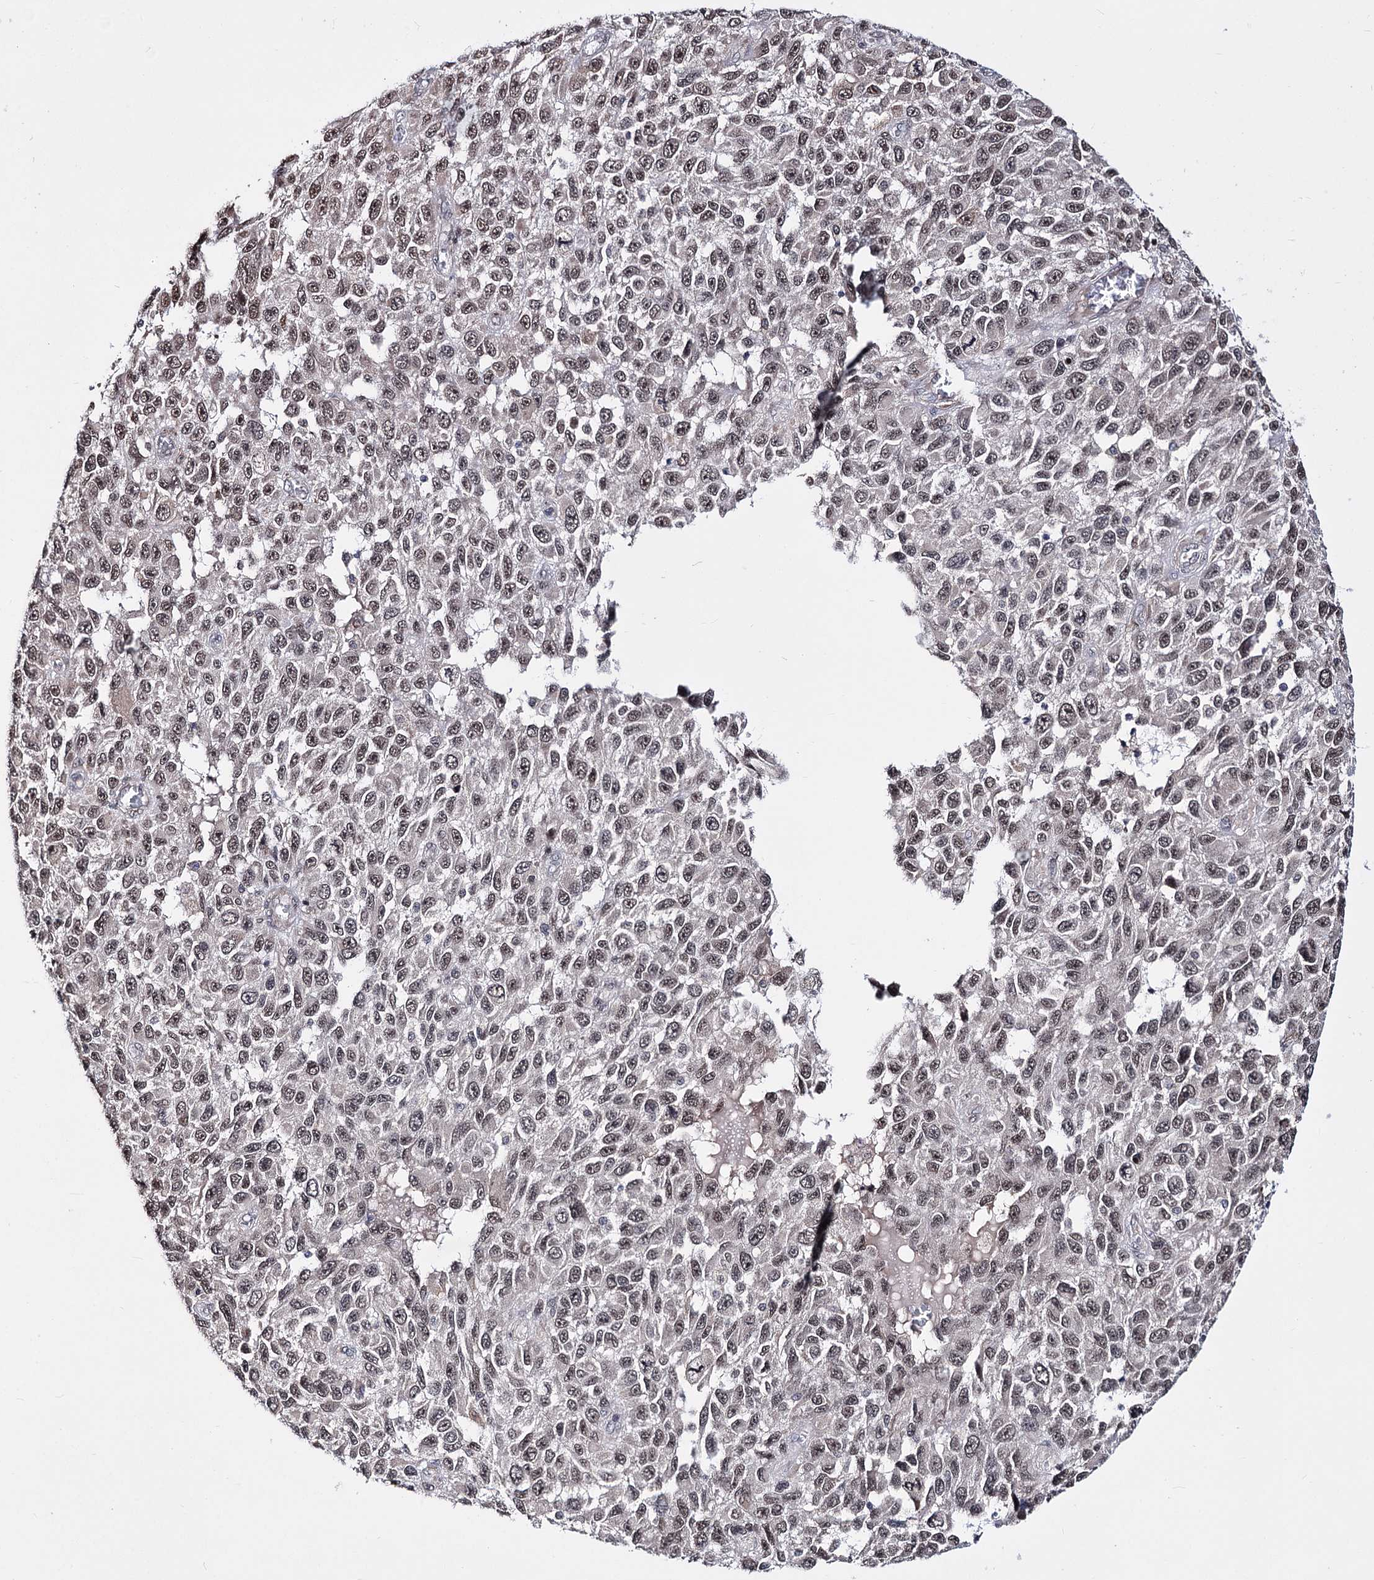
{"staining": {"intensity": "weak", "quantity": "25%-75%", "location": "nuclear"}, "tissue": "melanoma", "cell_type": "Tumor cells", "image_type": "cancer", "snomed": [{"axis": "morphology", "description": "Normal tissue, NOS"}, {"axis": "morphology", "description": "Malignant melanoma, NOS"}, {"axis": "topography", "description": "Skin"}], "caption": "Protein analysis of melanoma tissue demonstrates weak nuclear staining in approximately 25%-75% of tumor cells.", "gene": "PPRC1", "patient": {"sex": "female", "age": 96}}